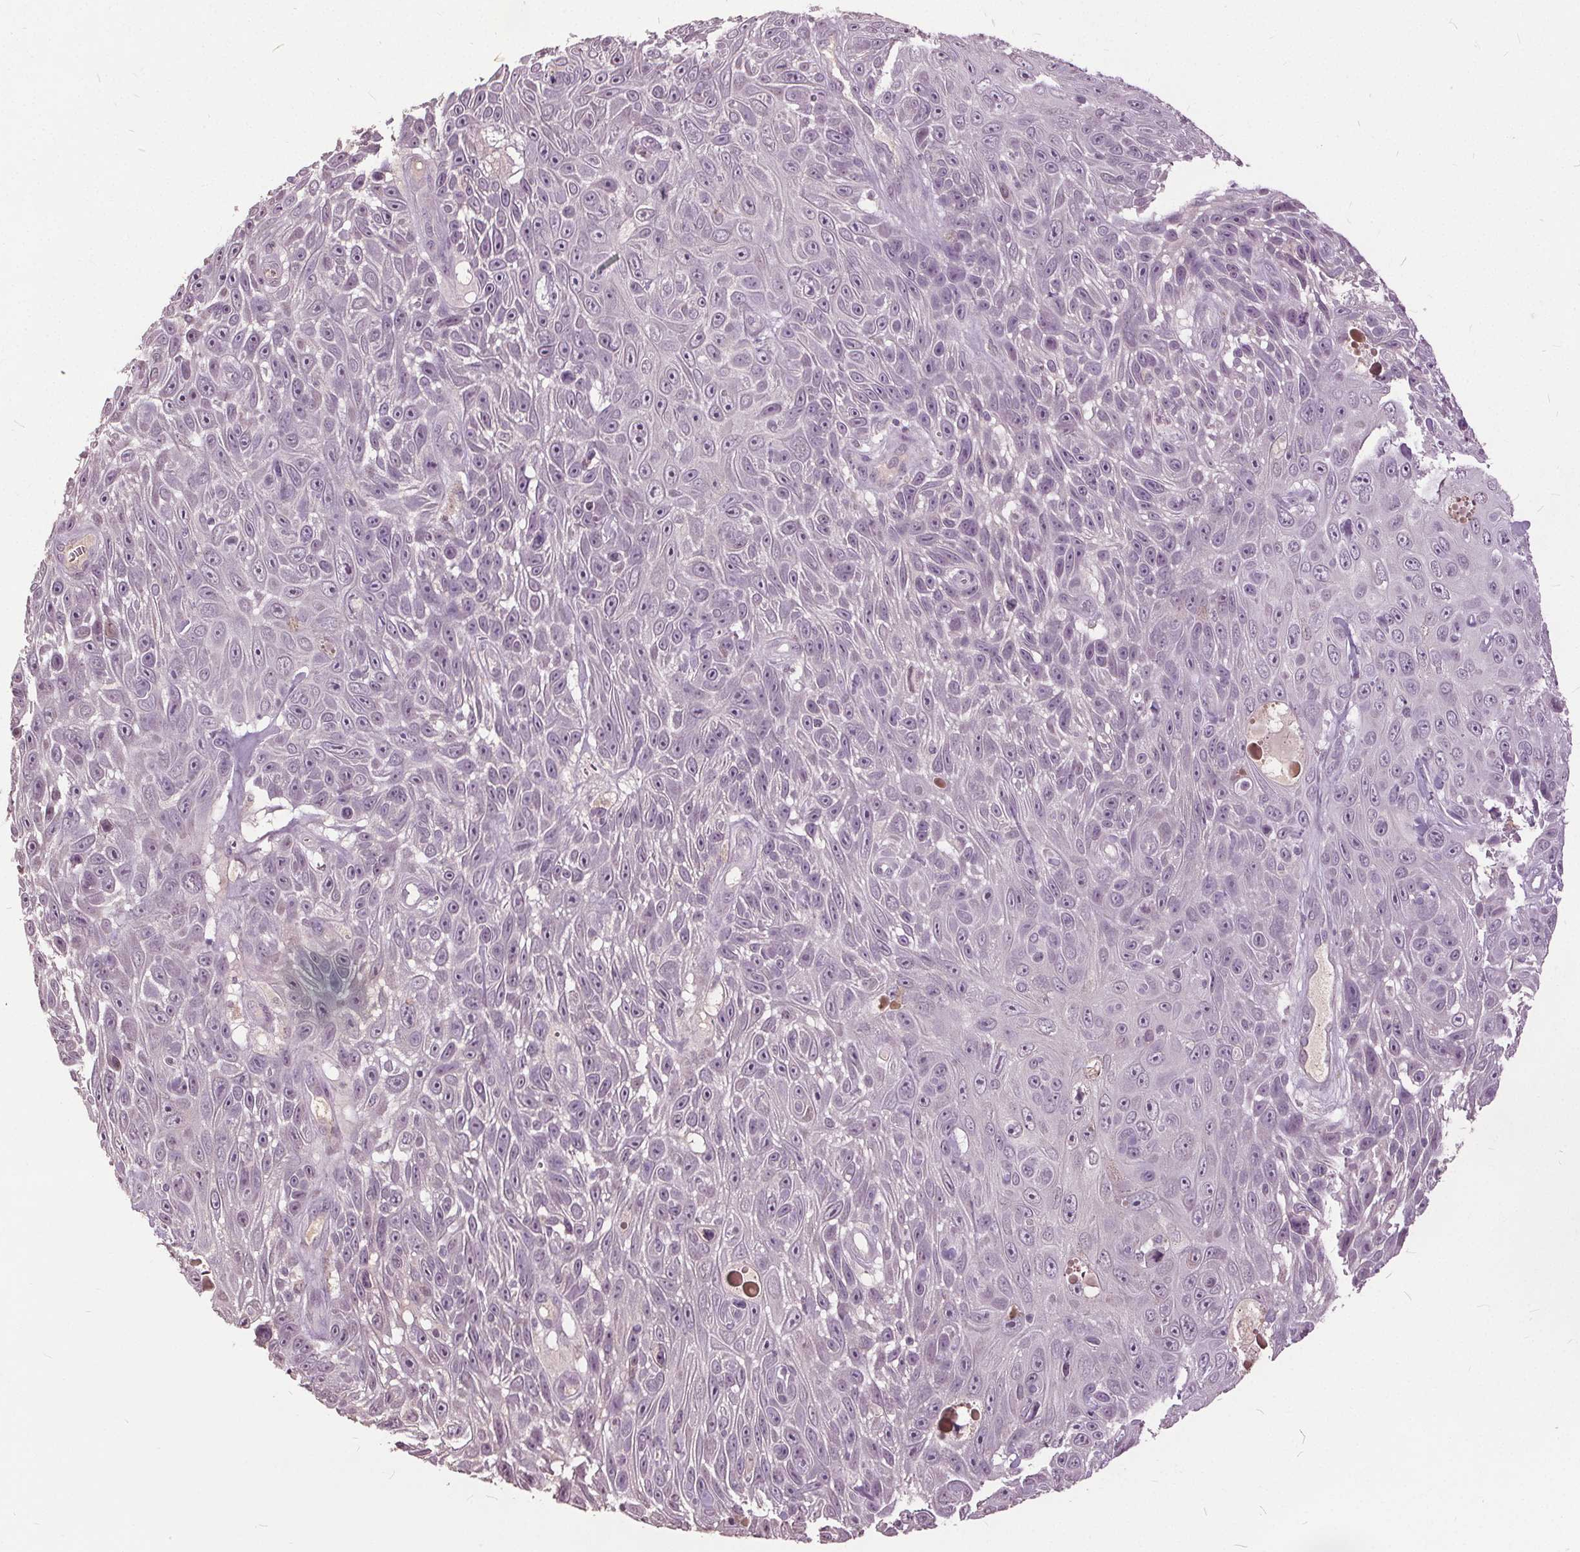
{"staining": {"intensity": "negative", "quantity": "none", "location": "none"}, "tissue": "skin cancer", "cell_type": "Tumor cells", "image_type": "cancer", "snomed": [{"axis": "morphology", "description": "Squamous cell carcinoma, NOS"}, {"axis": "topography", "description": "Skin"}], "caption": "High power microscopy photomicrograph of an immunohistochemistry (IHC) photomicrograph of squamous cell carcinoma (skin), revealing no significant expression in tumor cells.", "gene": "CXCL16", "patient": {"sex": "male", "age": 82}}